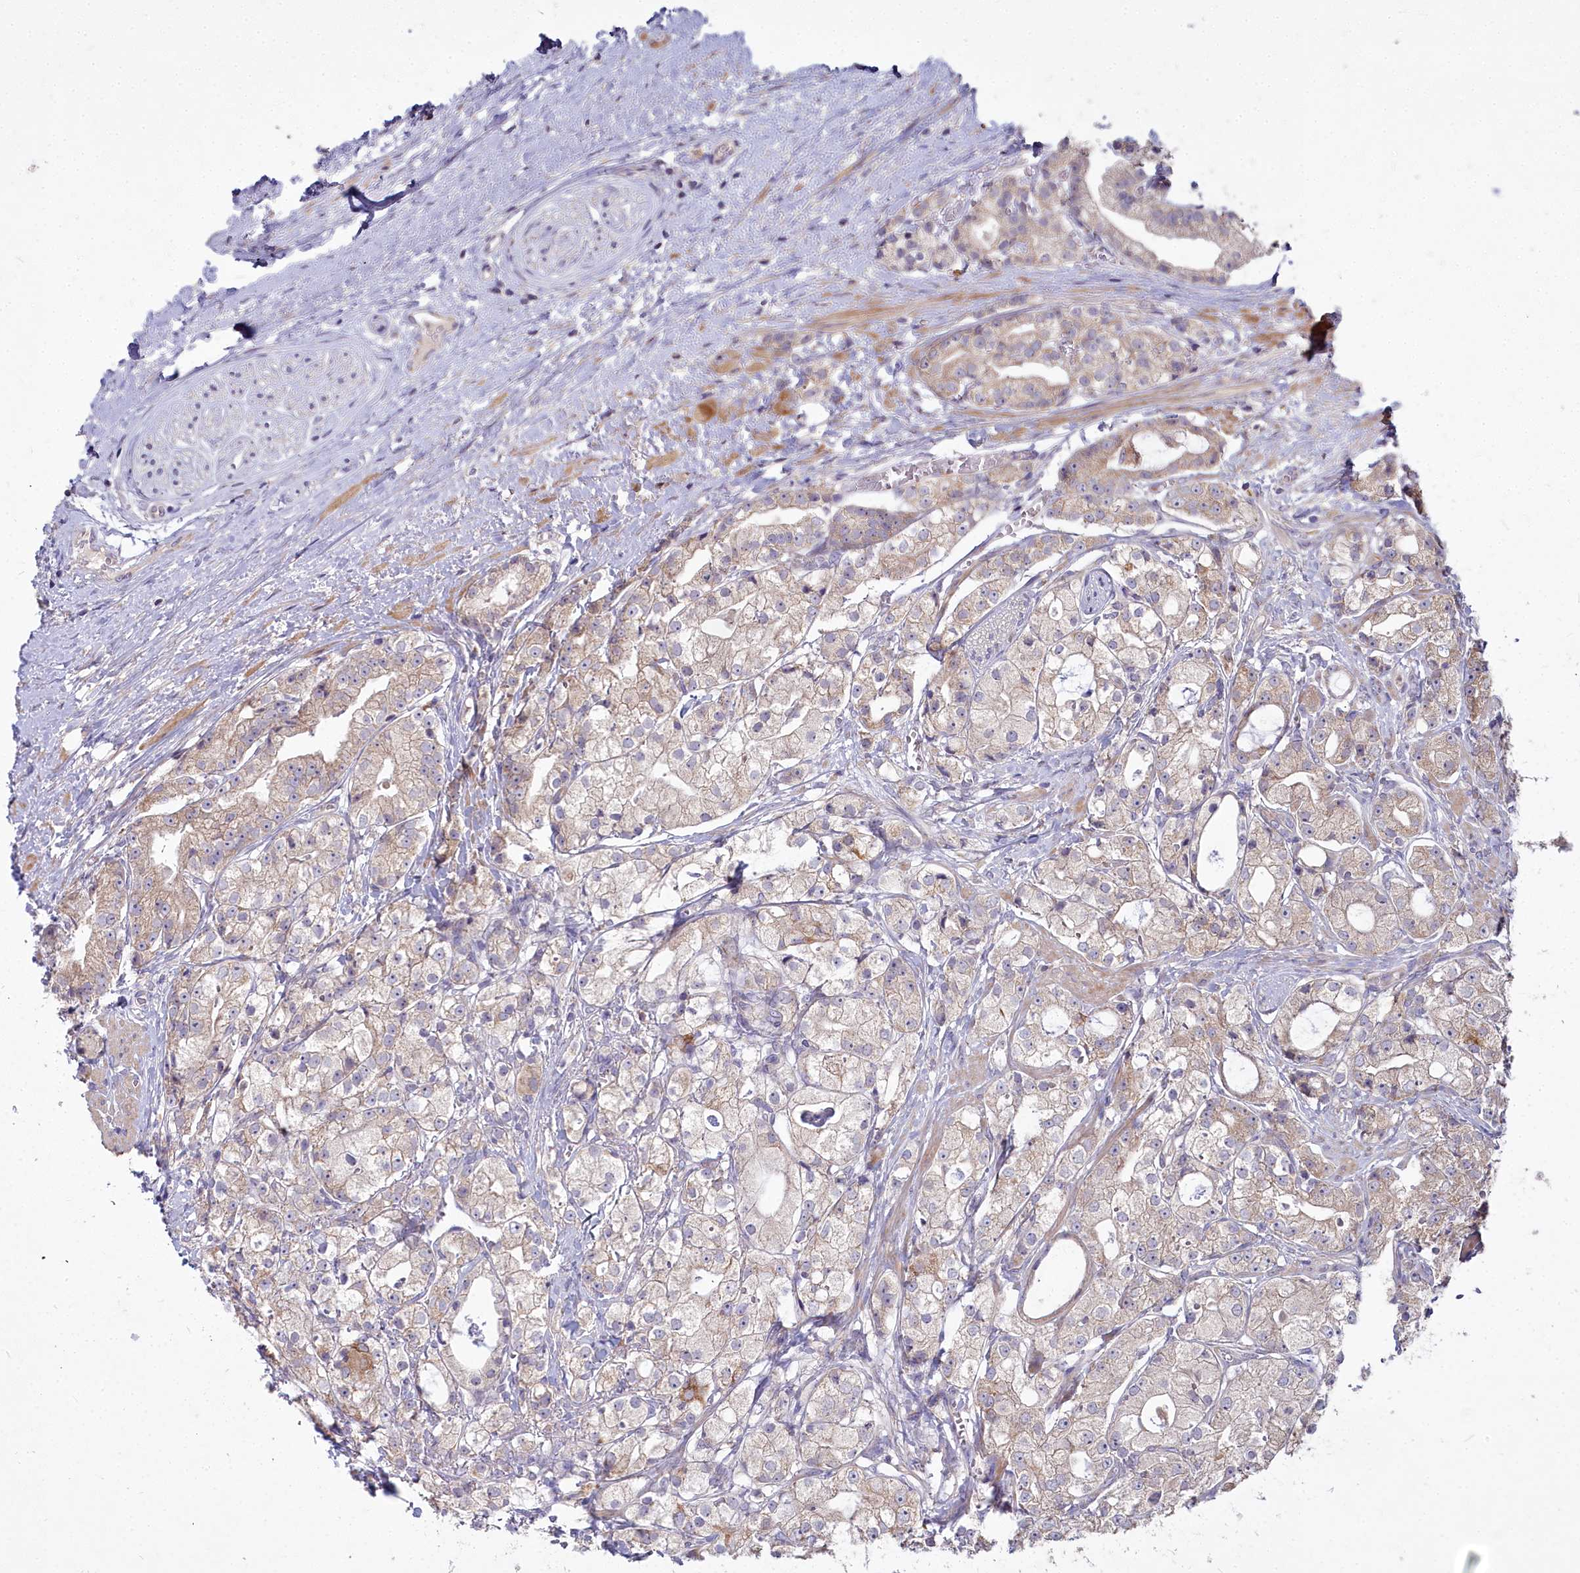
{"staining": {"intensity": "weak", "quantity": "25%-75%", "location": "cytoplasmic/membranous"}, "tissue": "prostate cancer", "cell_type": "Tumor cells", "image_type": "cancer", "snomed": [{"axis": "morphology", "description": "Adenocarcinoma, High grade"}, {"axis": "topography", "description": "Prostate"}], "caption": "Approximately 25%-75% of tumor cells in human prostate cancer display weak cytoplasmic/membranous protein staining as visualized by brown immunohistochemical staining.", "gene": "MICU2", "patient": {"sex": "male", "age": 71}}